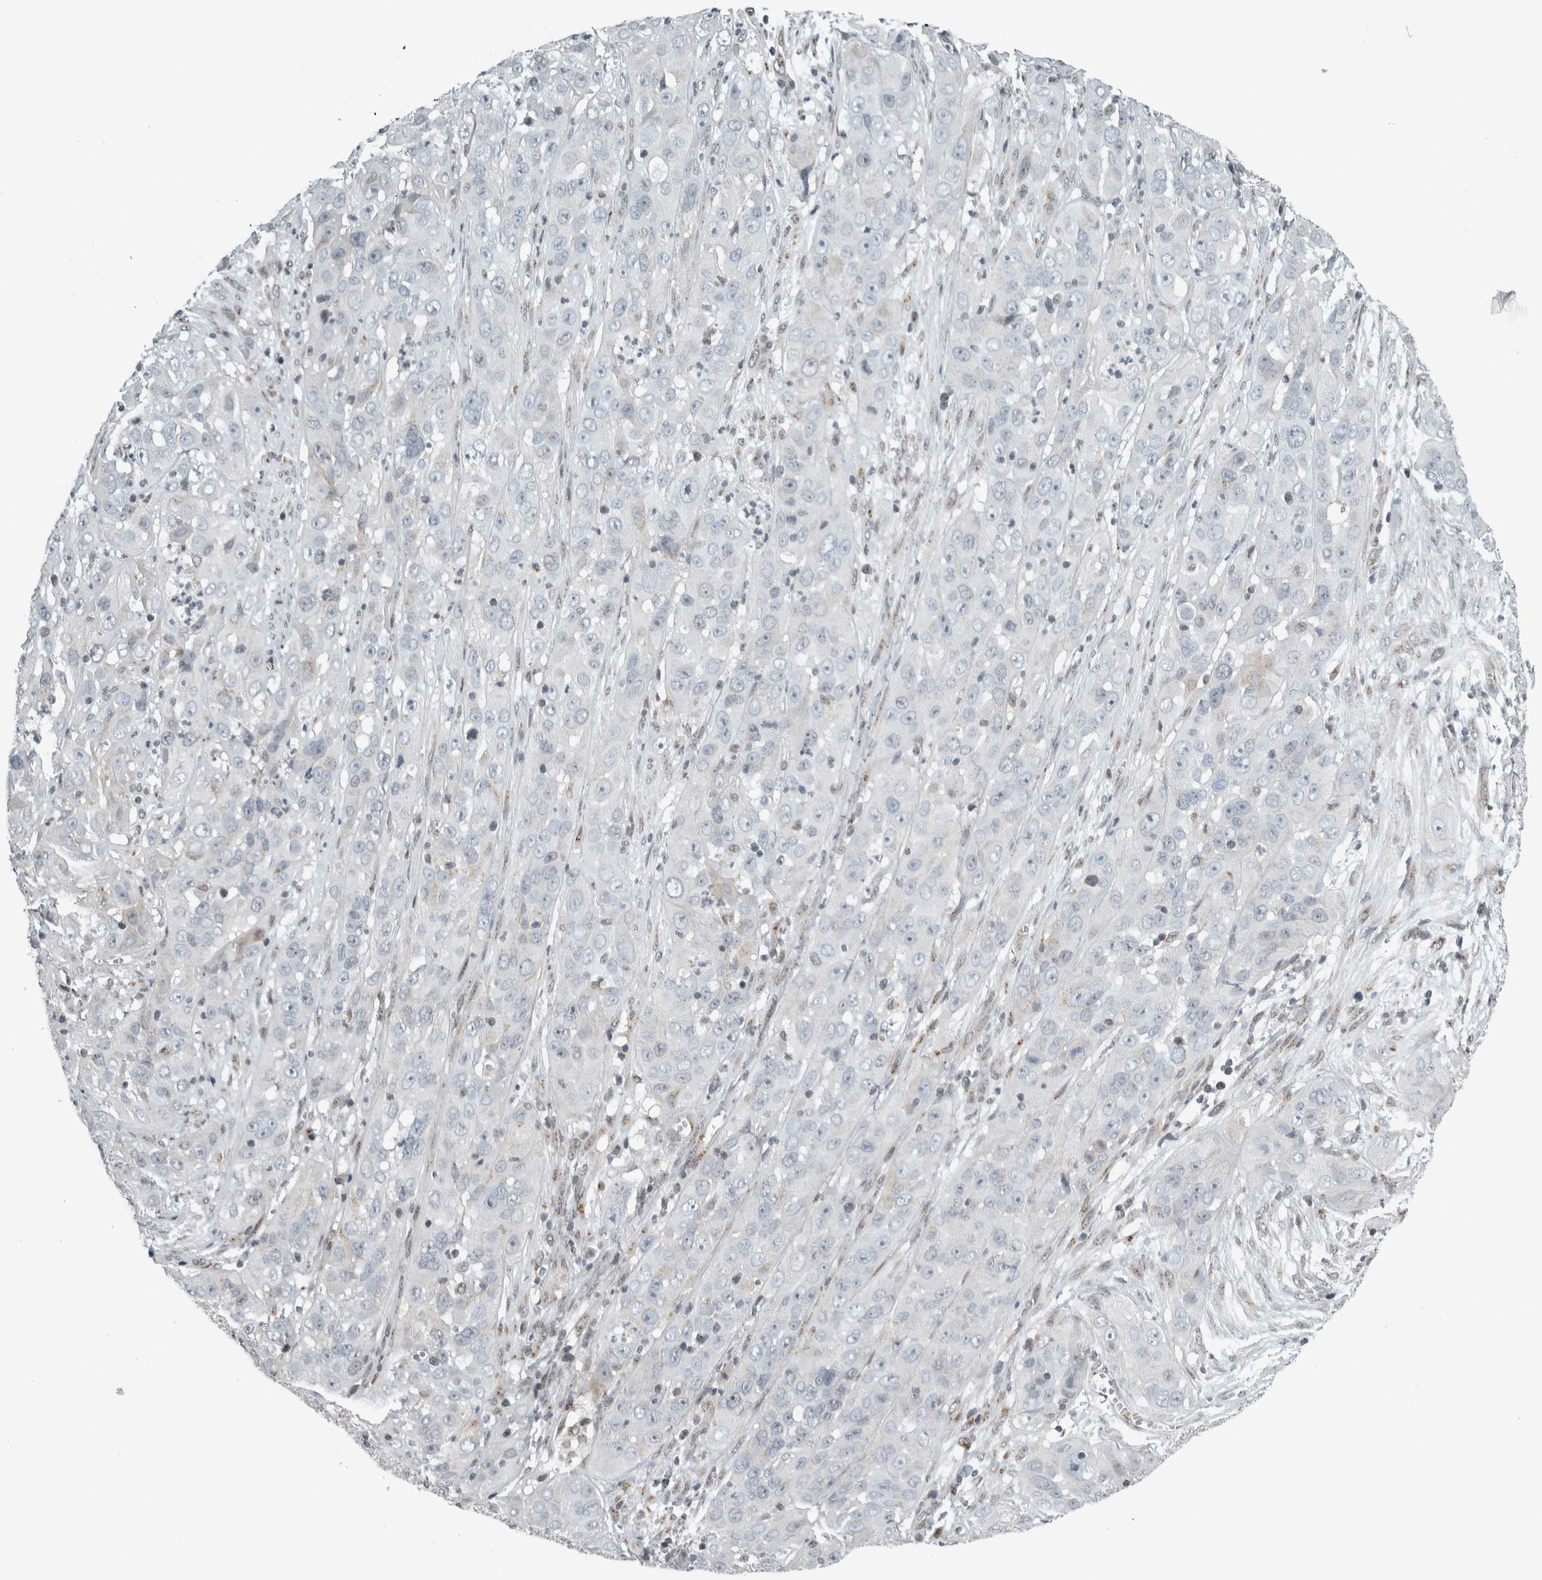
{"staining": {"intensity": "negative", "quantity": "none", "location": "none"}, "tissue": "cervical cancer", "cell_type": "Tumor cells", "image_type": "cancer", "snomed": [{"axis": "morphology", "description": "Squamous cell carcinoma, NOS"}, {"axis": "topography", "description": "Cervix"}], "caption": "Cervical squamous cell carcinoma stained for a protein using immunohistochemistry exhibits no staining tumor cells.", "gene": "ZMYND8", "patient": {"sex": "female", "age": 32}}